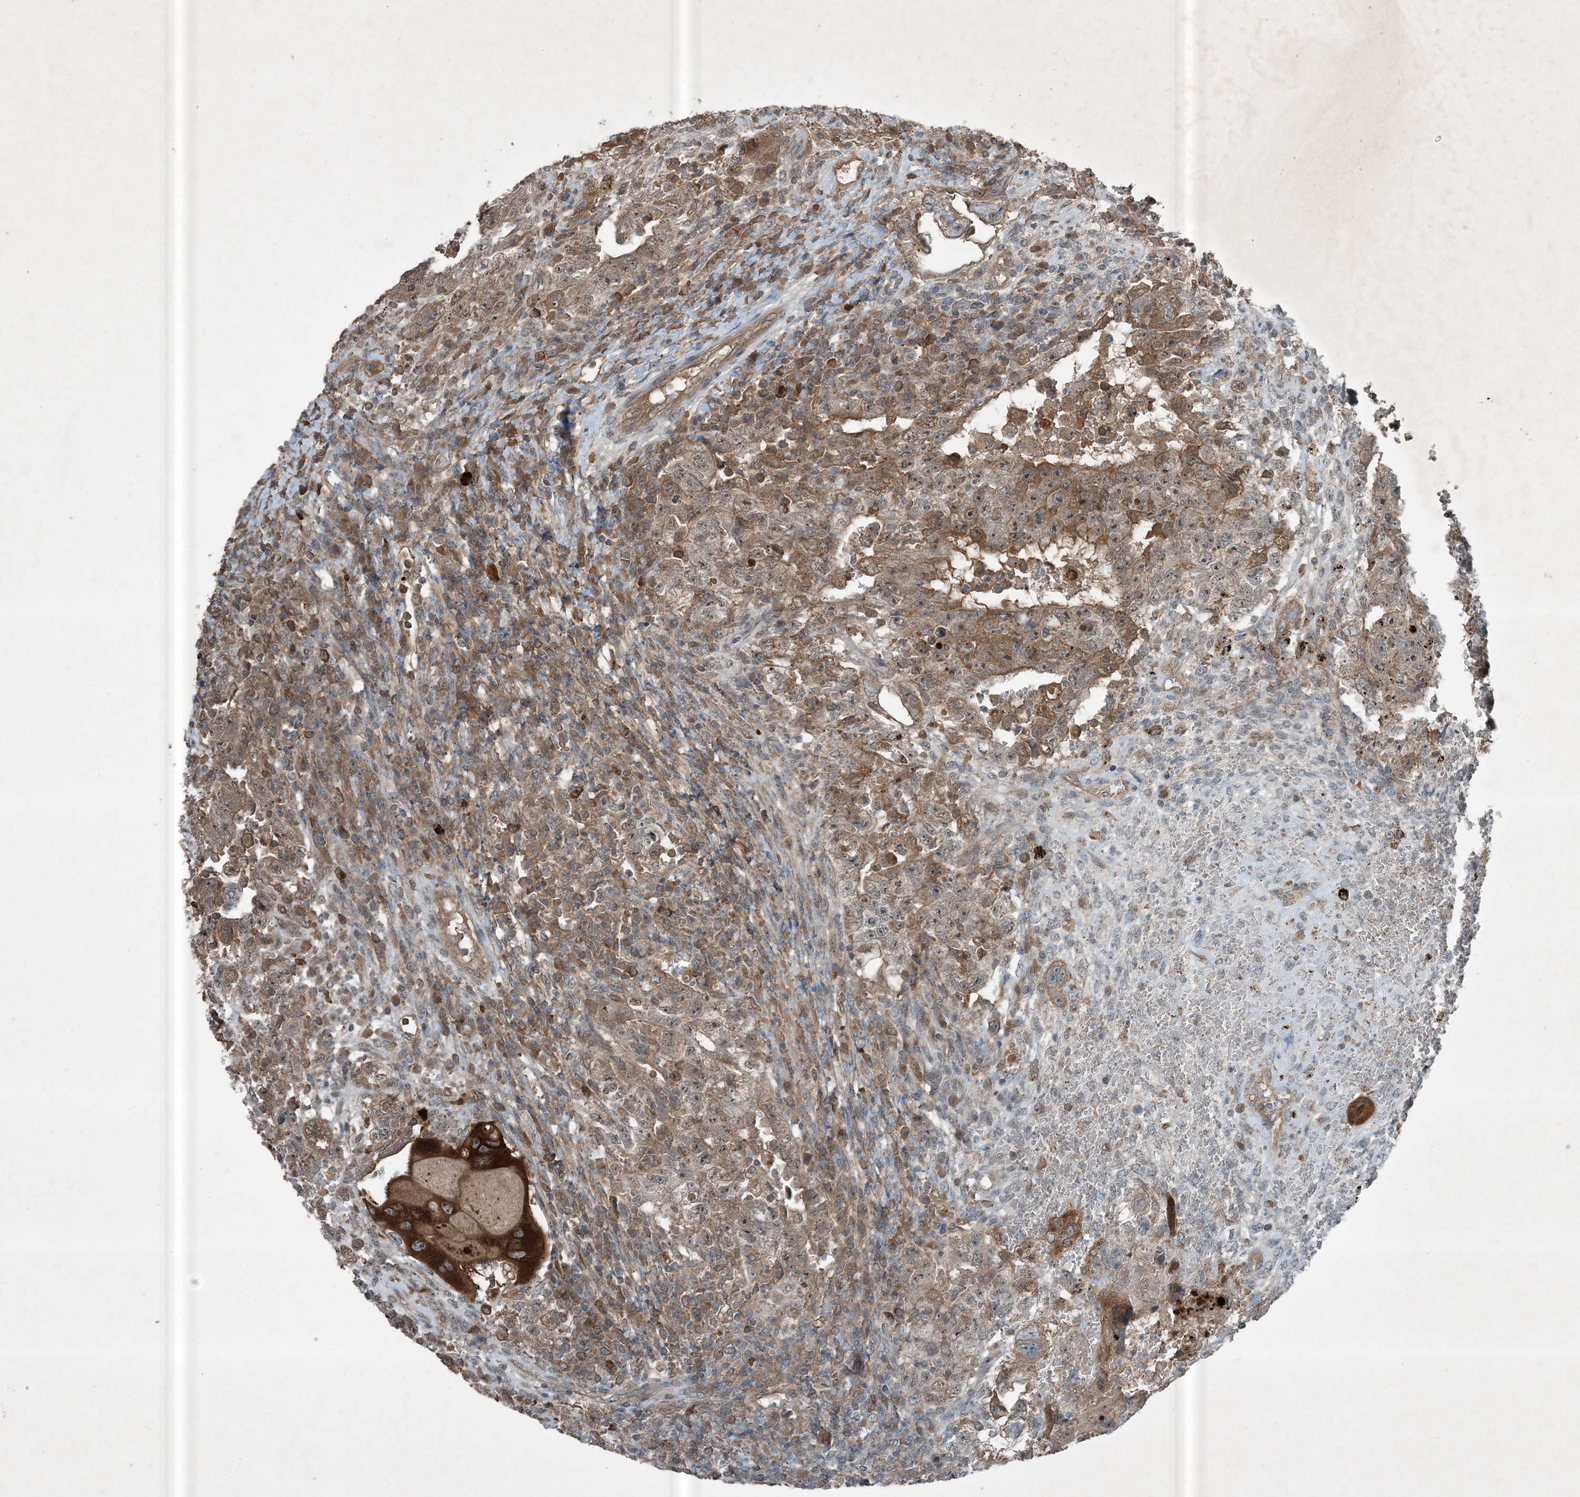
{"staining": {"intensity": "moderate", "quantity": ">75%", "location": "cytoplasmic/membranous"}, "tissue": "testis cancer", "cell_type": "Tumor cells", "image_type": "cancer", "snomed": [{"axis": "morphology", "description": "Carcinoma, Embryonal, NOS"}, {"axis": "topography", "description": "Testis"}], "caption": "This histopathology image reveals immunohistochemistry (IHC) staining of testis embryonal carcinoma, with medium moderate cytoplasmic/membranous staining in about >75% of tumor cells.", "gene": "MDN1", "patient": {"sex": "male", "age": 26}}